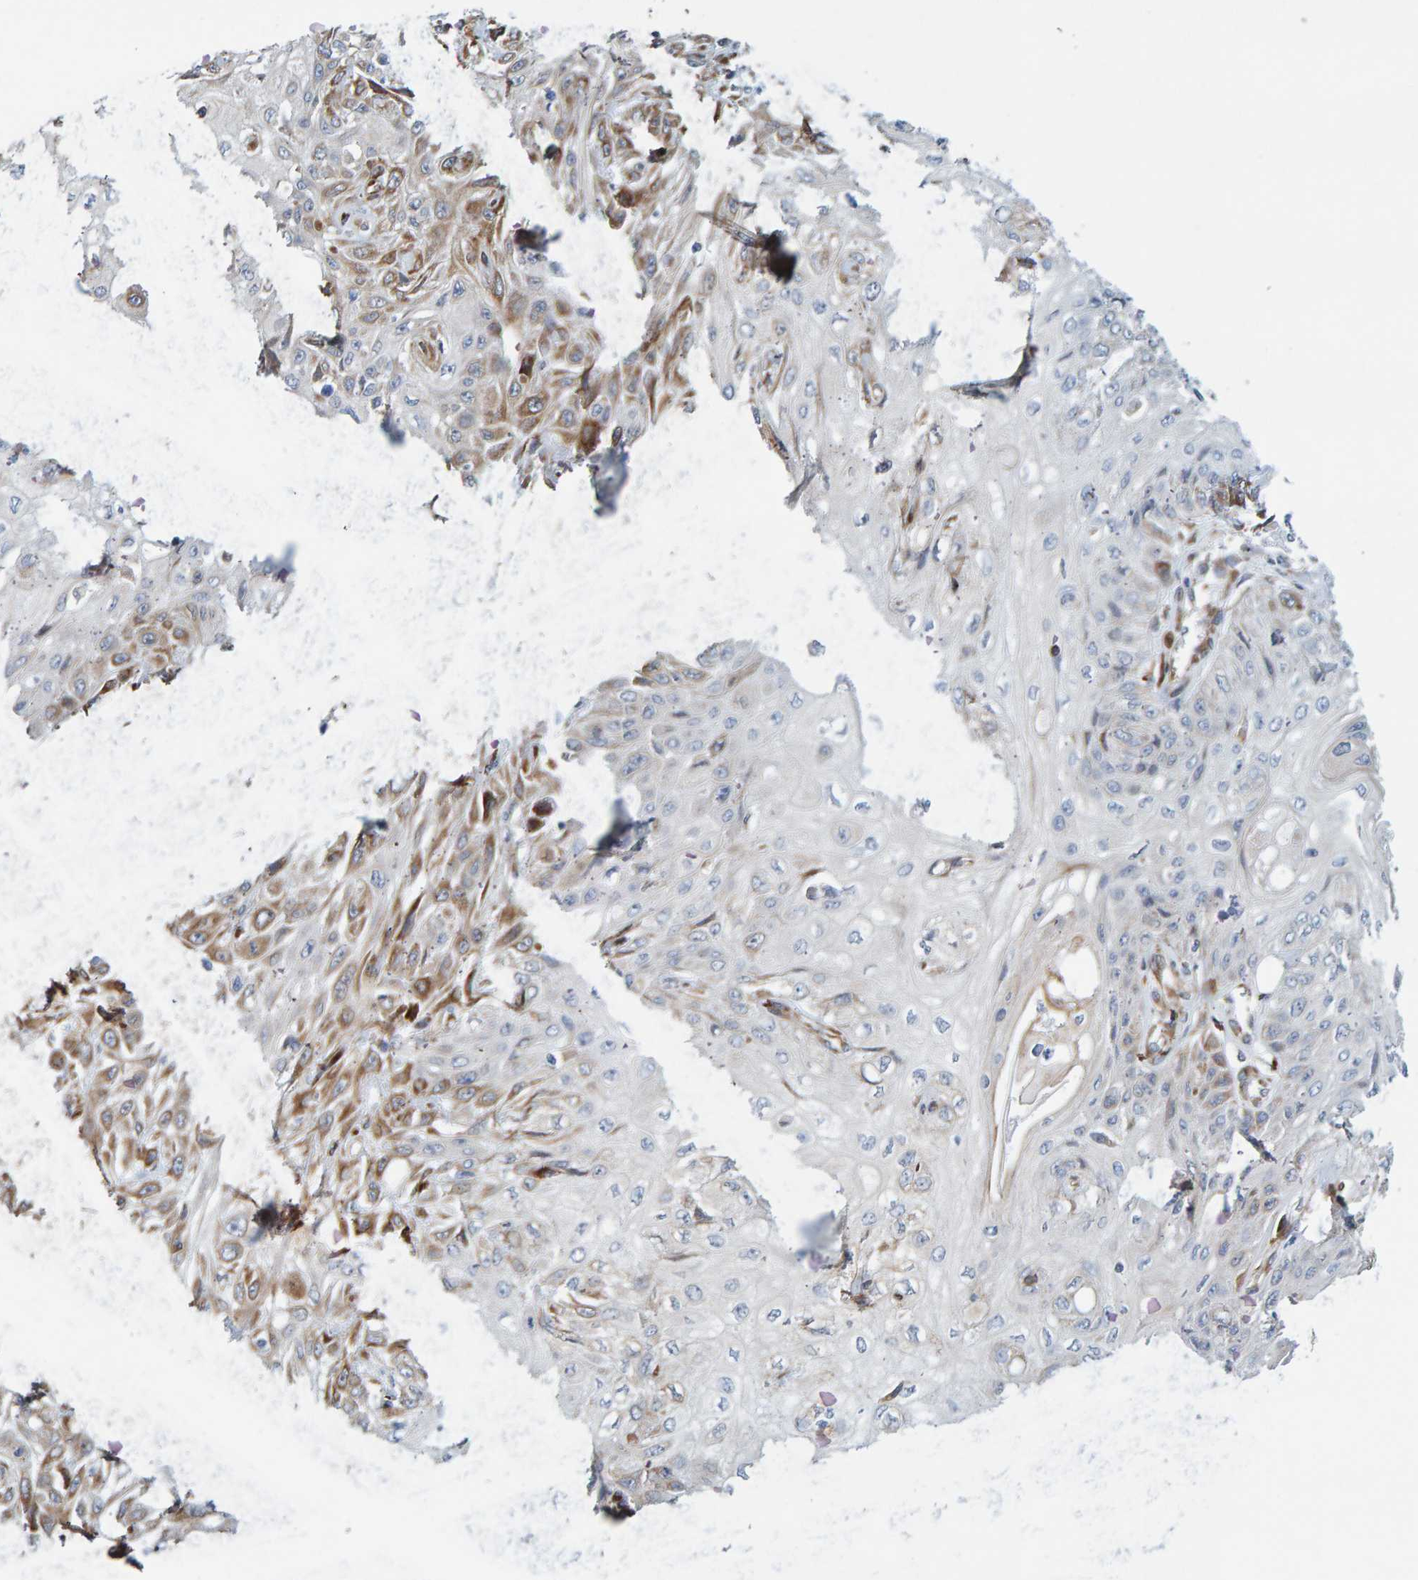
{"staining": {"intensity": "moderate", "quantity": ">75%", "location": "cytoplasmic/membranous"}, "tissue": "skin cancer", "cell_type": "Tumor cells", "image_type": "cancer", "snomed": [{"axis": "morphology", "description": "Squamous cell carcinoma, NOS"}, {"axis": "morphology", "description": "Squamous cell carcinoma, metastatic, NOS"}, {"axis": "topography", "description": "Skin"}, {"axis": "topography", "description": "Lymph node"}], "caption": "Immunohistochemical staining of skin squamous cell carcinoma displays medium levels of moderate cytoplasmic/membranous staining in approximately >75% of tumor cells.", "gene": "MMP16", "patient": {"sex": "male", "age": 75}}